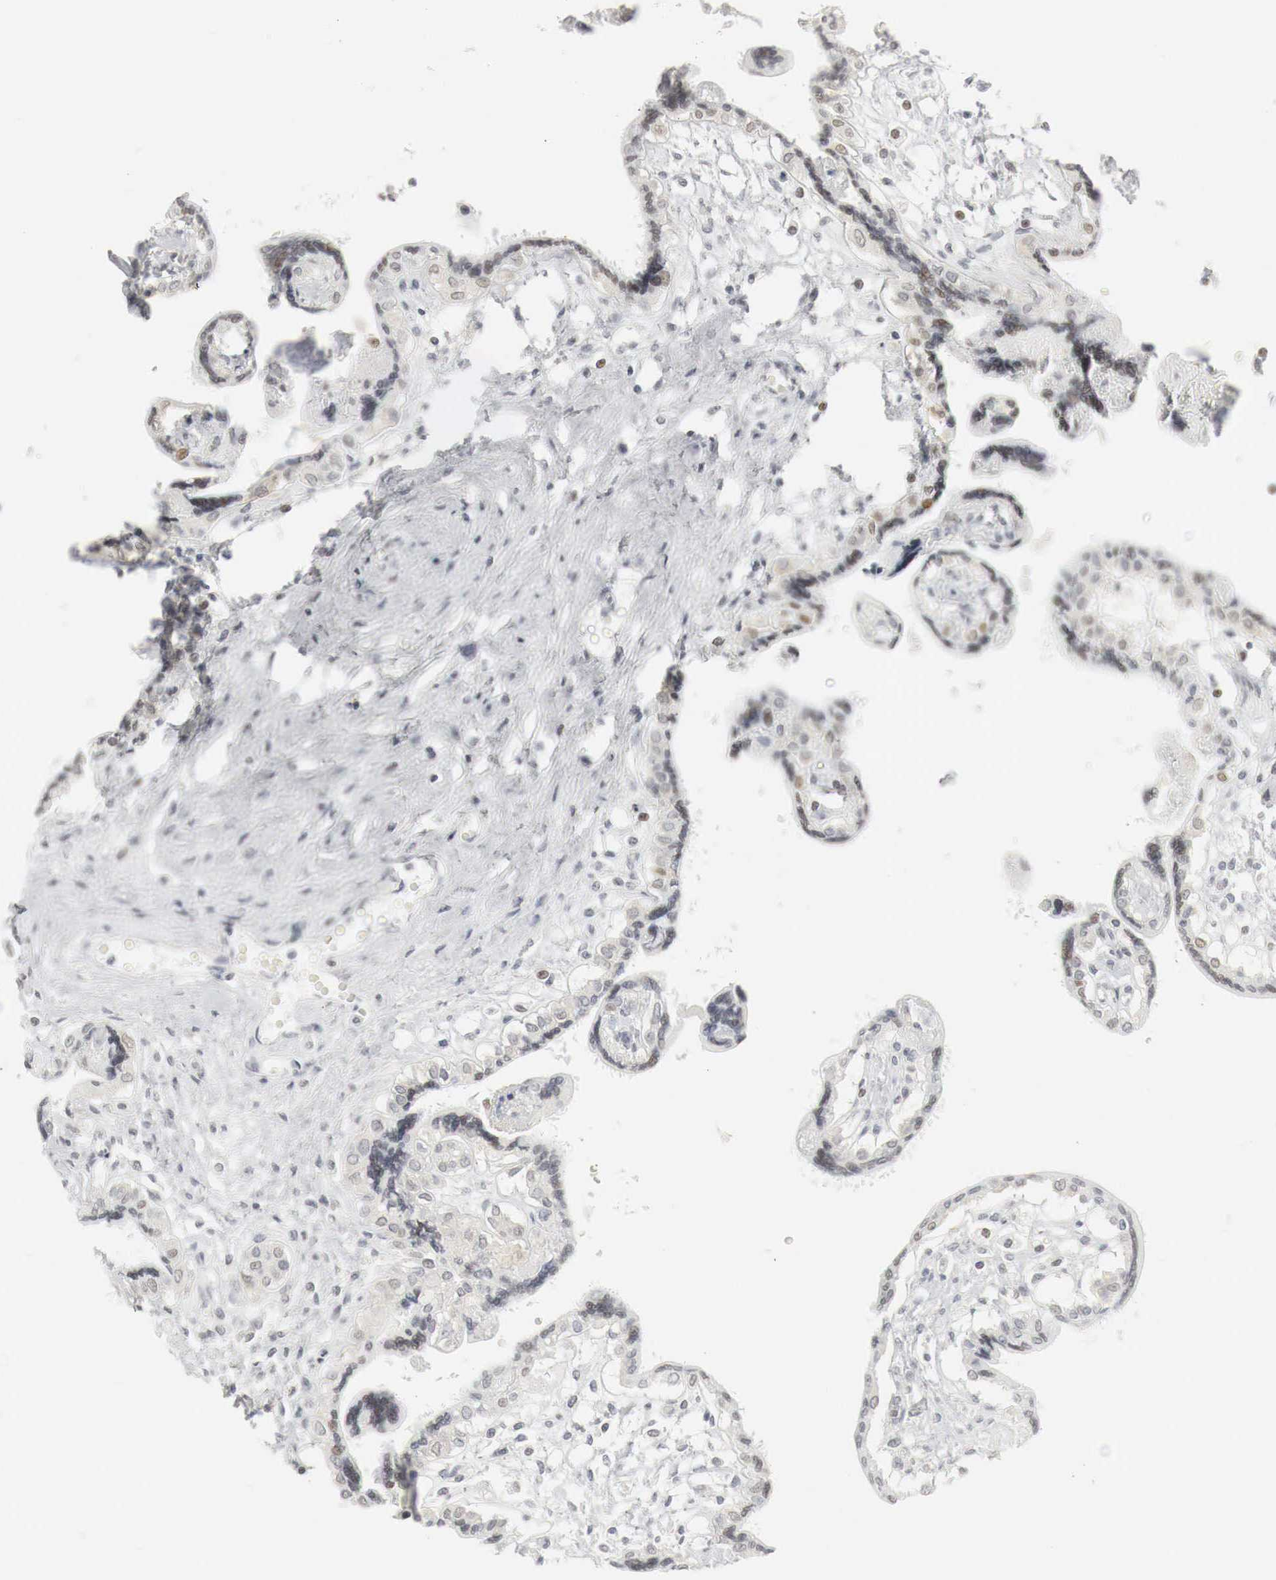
{"staining": {"intensity": "weak", "quantity": "<25%", "location": "cytoplasmic/membranous,nuclear"}, "tissue": "placenta", "cell_type": "Decidual cells", "image_type": "normal", "snomed": [{"axis": "morphology", "description": "Normal tissue, NOS"}, {"axis": "topography", "description": "Placenta"}], "caption": "The immunohistochemistry photomicrograph has no significant expression in decidual cells of placenta. (IHC, brightfield microscopy, high magnification).", "gene": "MYC", "patient": {"sex": "female", "age": 31}}